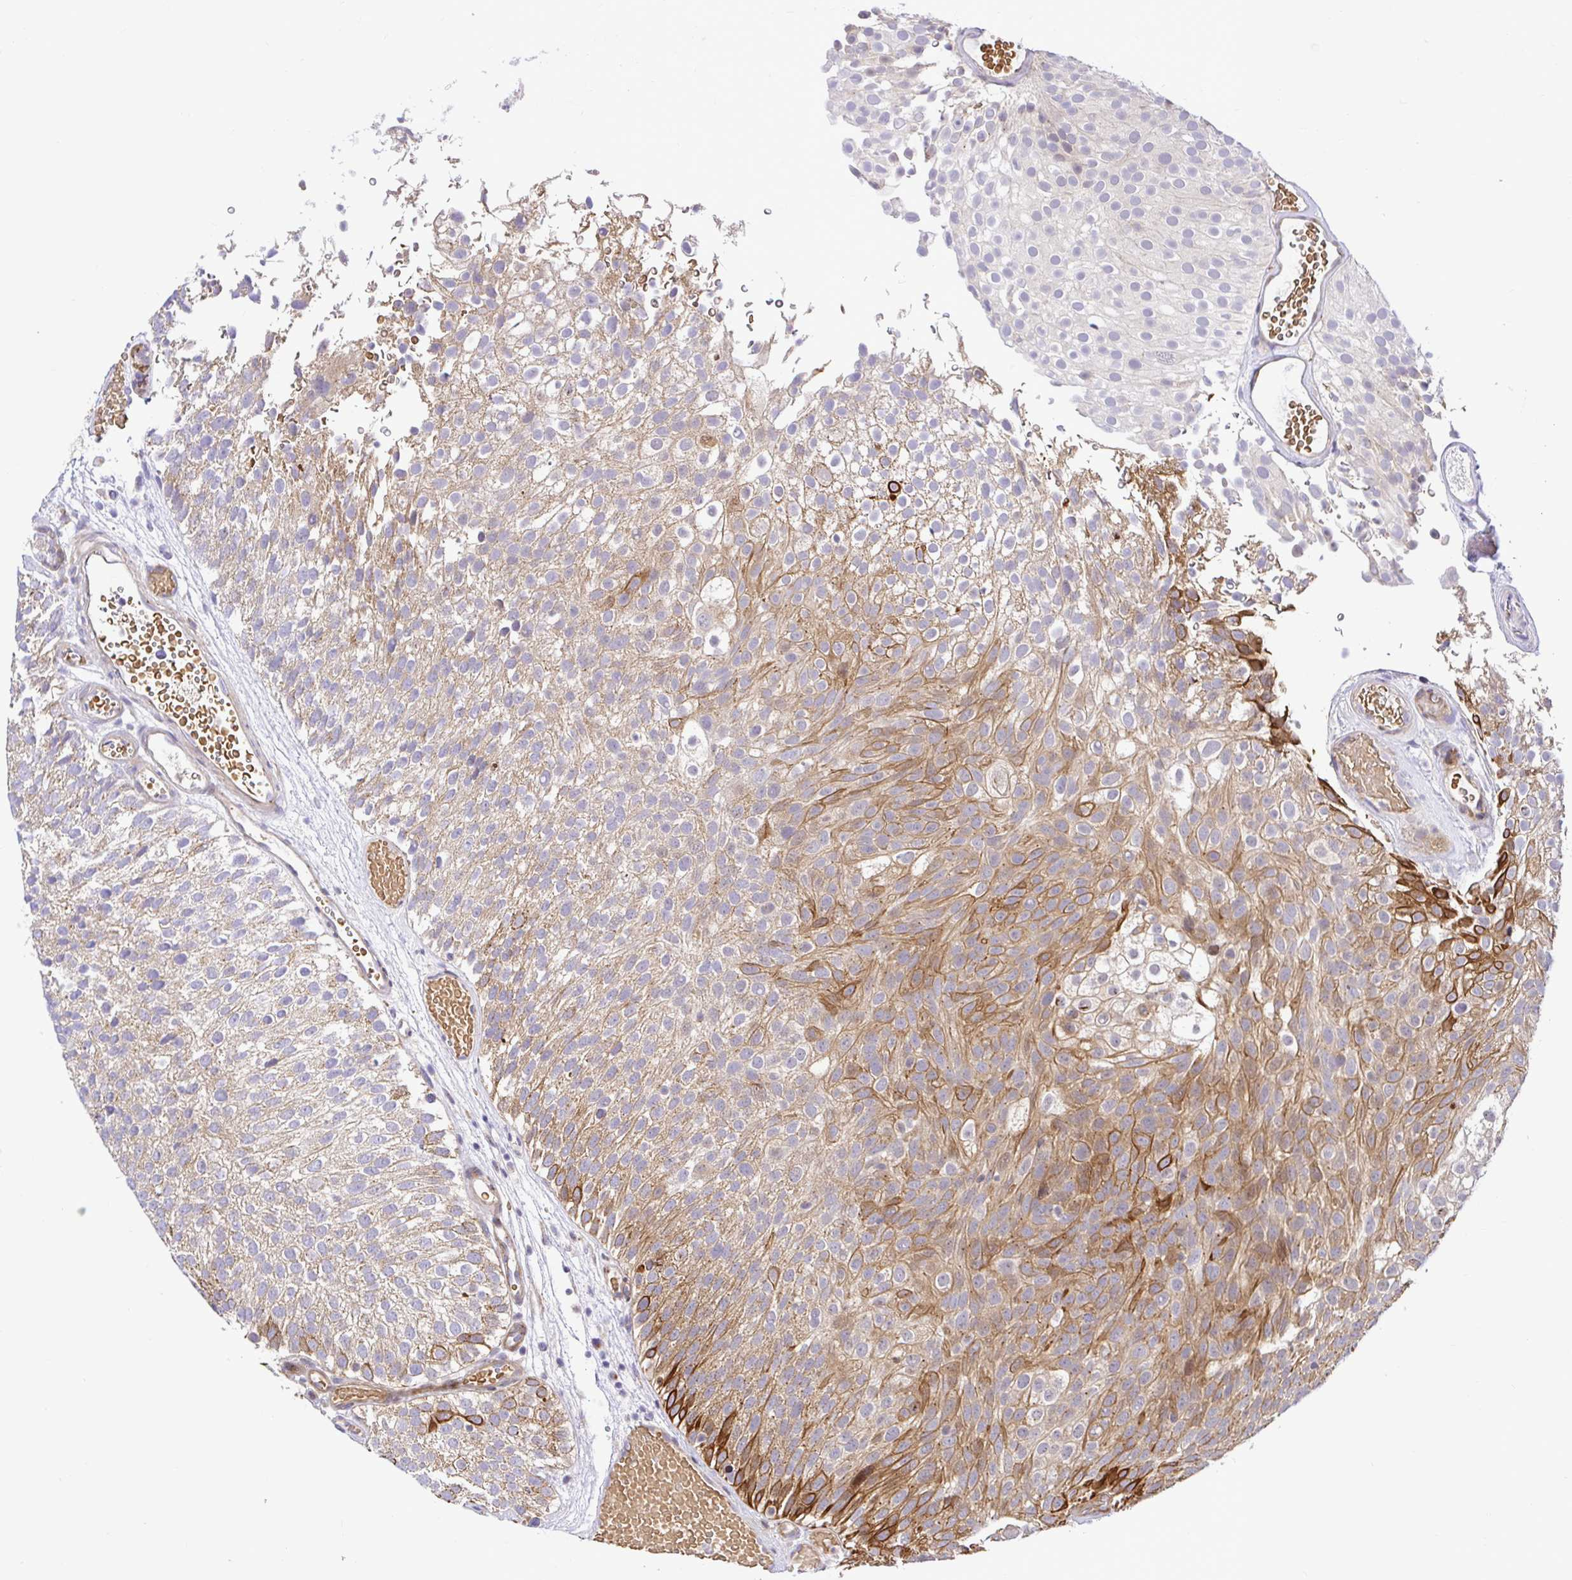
{"staining": {"intensity": "moderate", "quantity": ">75%", "location": "cytoplasmic/membranous"}, "tissue": "urothelial cancer", "cell_type": "Tumor cells", "image_type": "cancer", "snomed": [{"axis": "morphology", "description": "Urothelial carcinoma, Low grade"}, {"axis": "topography", "description": "Urinary bladder"}], "caption": "Protein expression analysis of human urothelial cancer reveals moderate cytoplasmic/membranous staining in about >75% of tumor cells. Using DAB (brown) and hematoxylin (blue) stains, captured at high magnification using brightfield microscopy.", "gene": "TRIM55", "patient": {"sex": "male", "age": 78}}